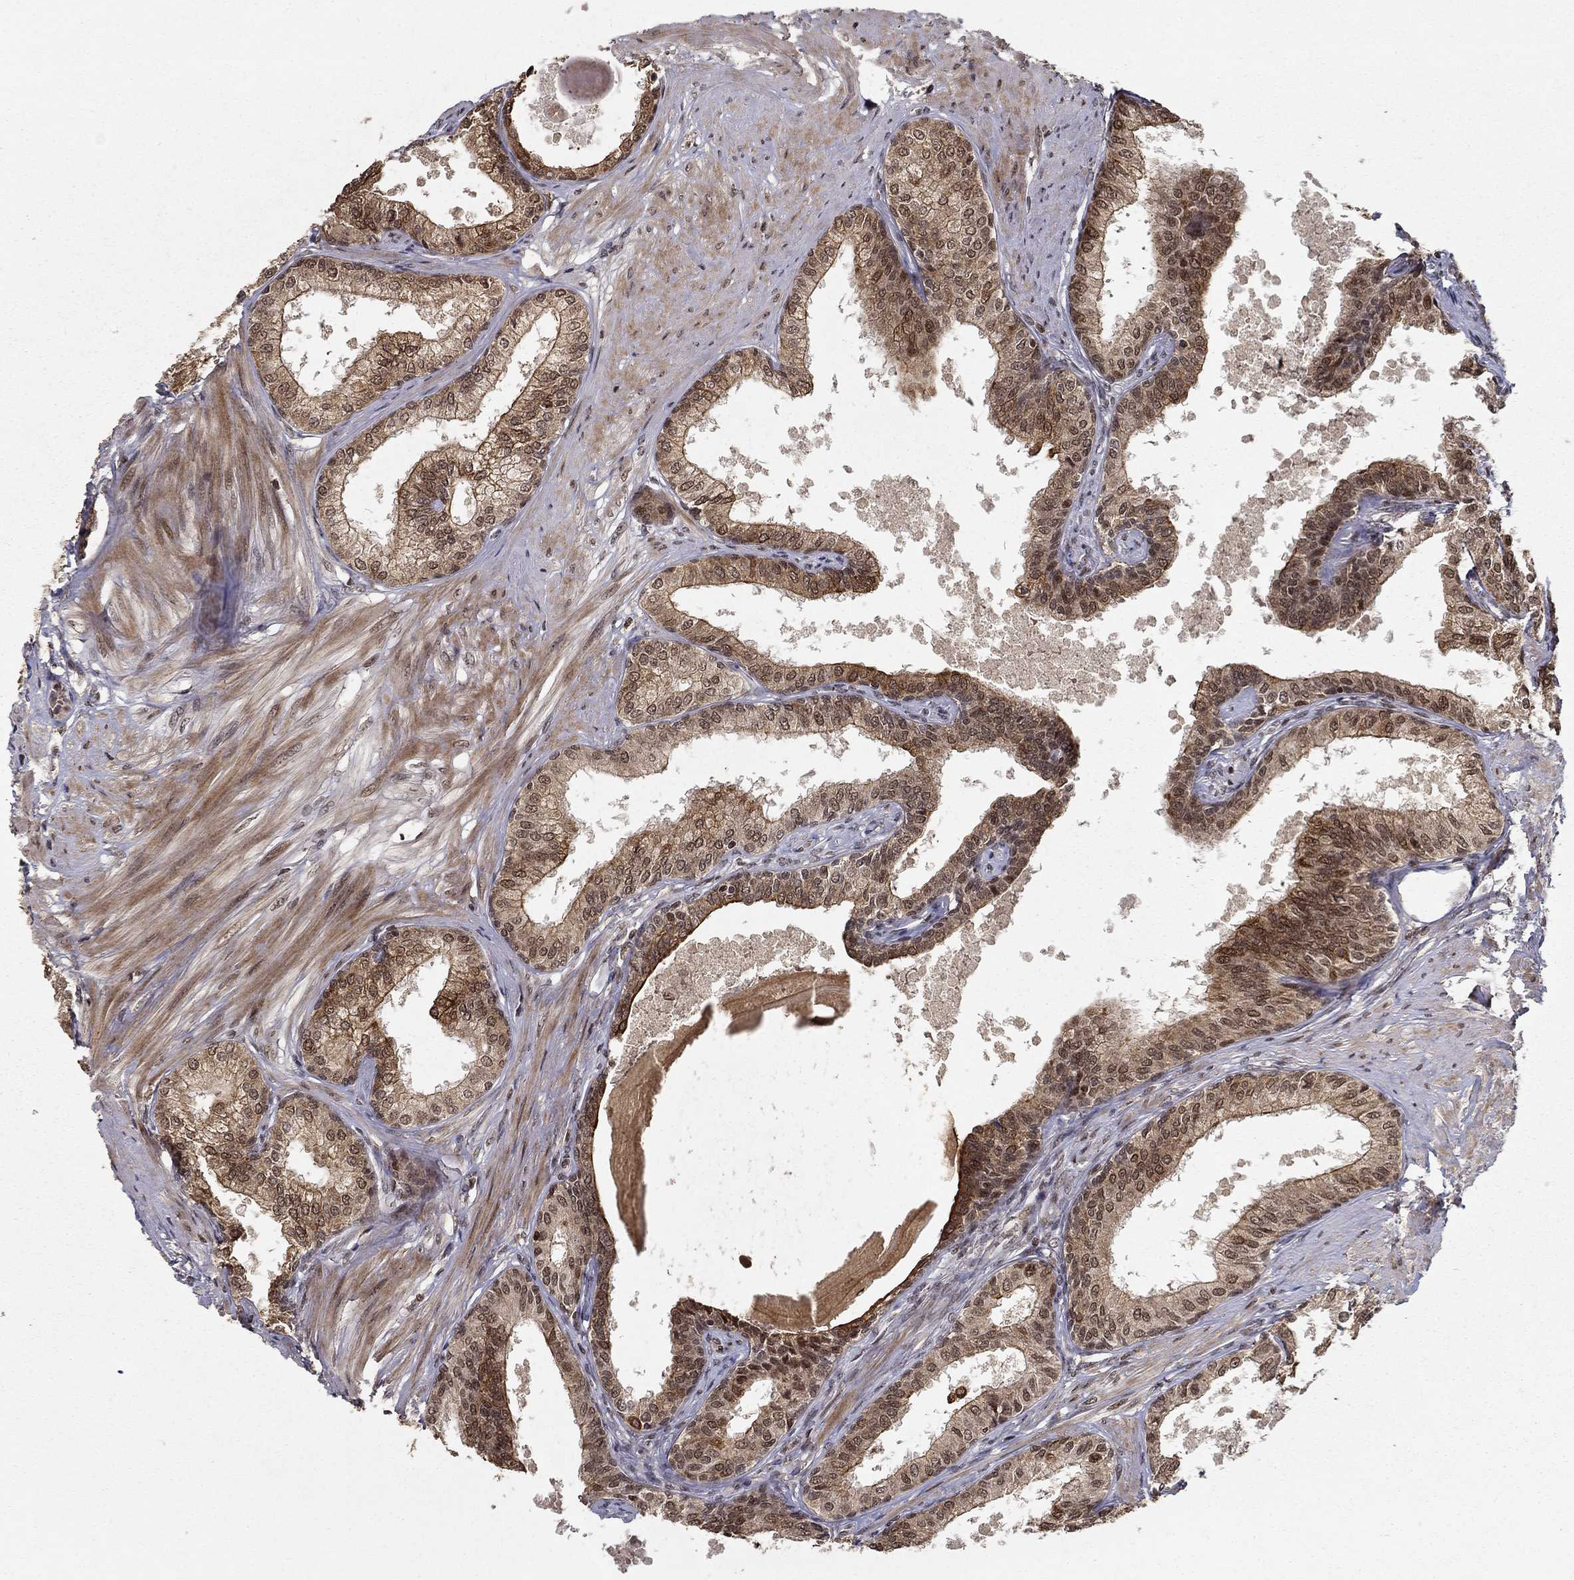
{"staining": {"intensity": "moderate", "quantity": ">75%", "location": "cytoplasmic/membranous"}, "tissue": "prostate", "cell_type": "Glandular cells", "image_type": "normal", "snomed": [{"axis": "morphology", "description": "Normal tissue, NOS"}, {"axis": "topography", "description": "Prostate"}], "caption": "About >75% of glandular cells in unremarkable prostate display moderate cytoplasmic/membranous protein positivity as visualized by brown immunohistochemical staining.", "gene": "CDCA7L", "patient": {"sex": "male", "age": 63}}